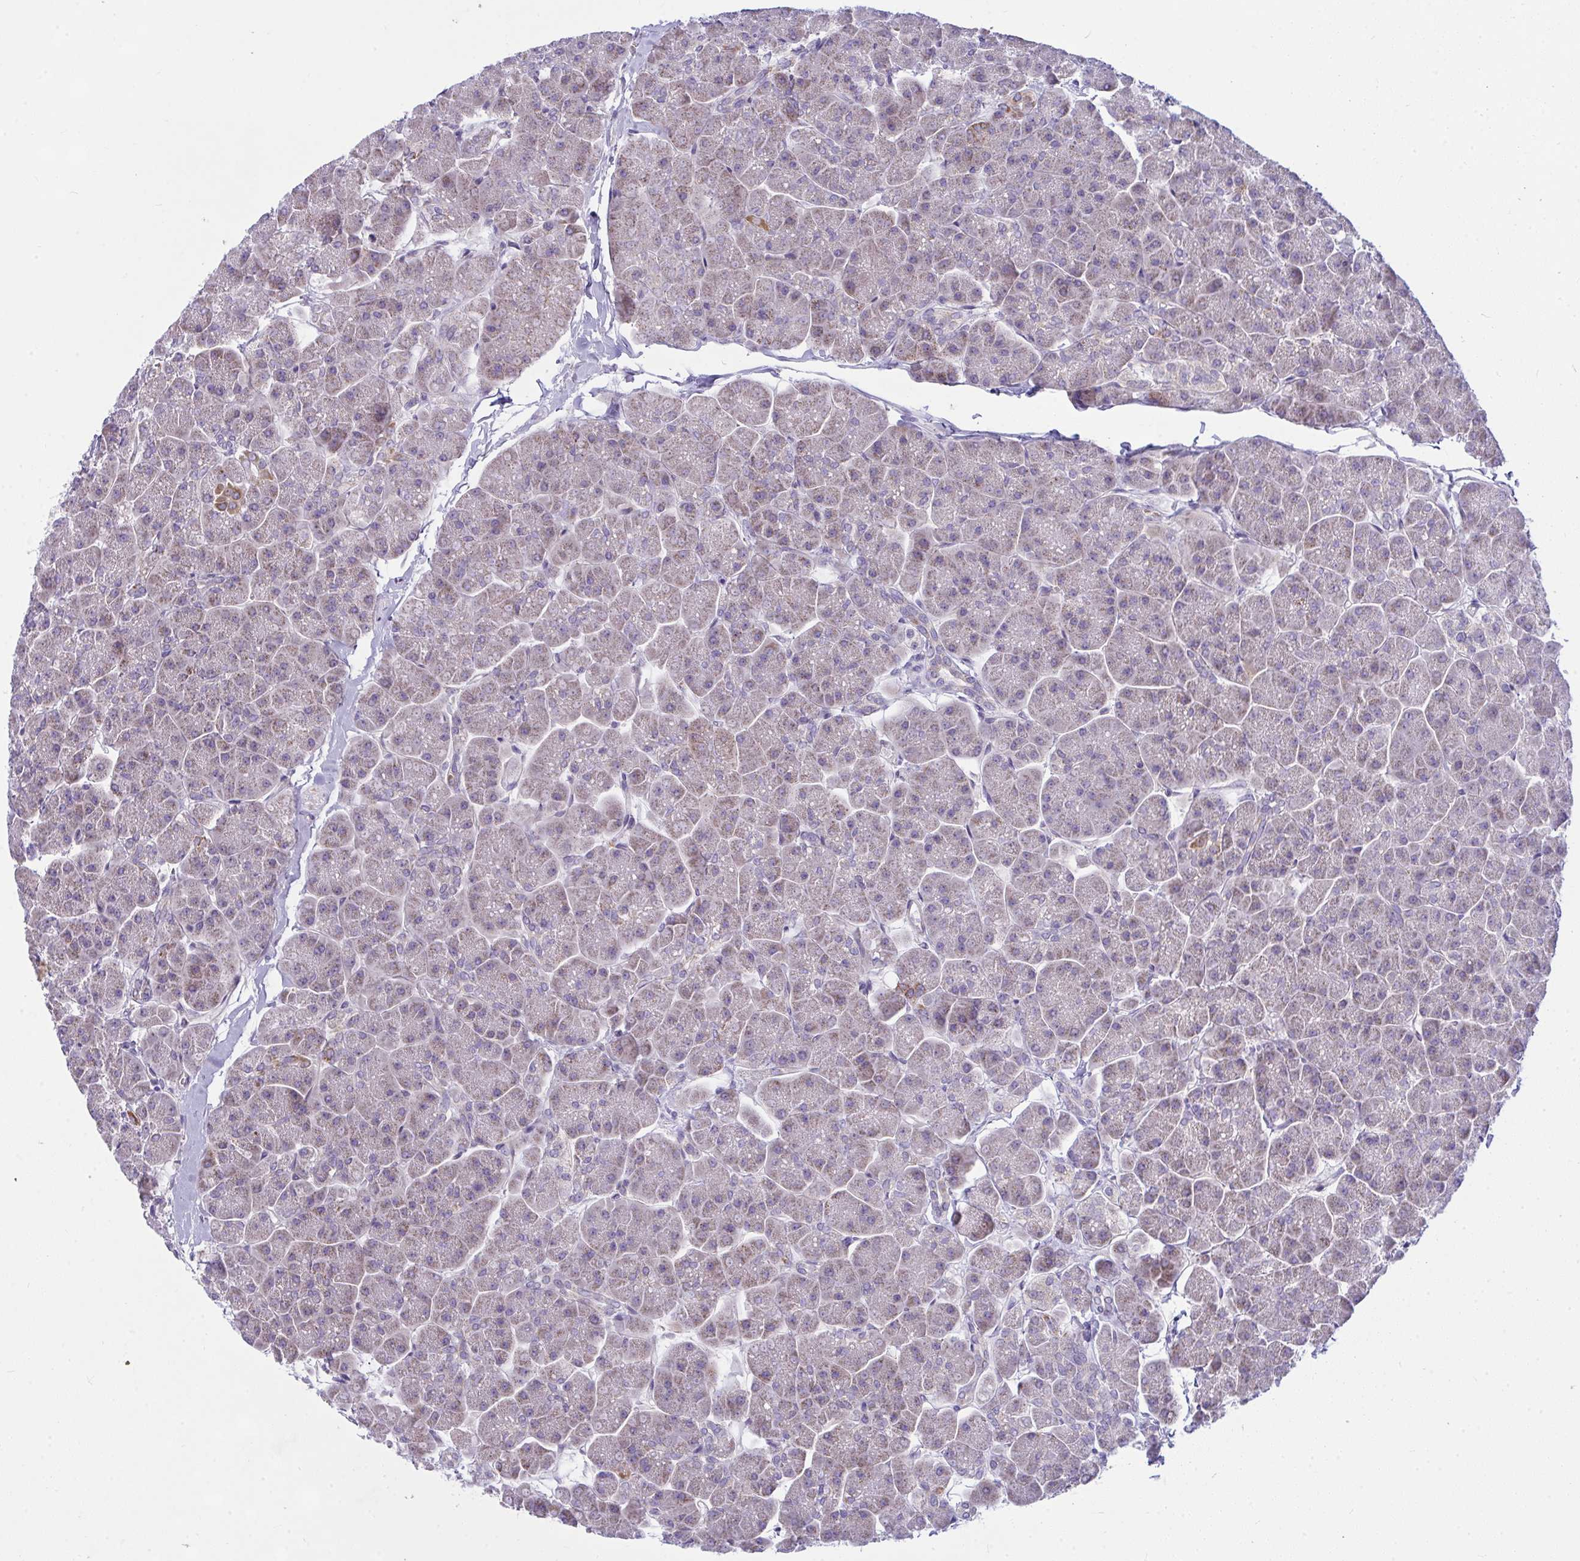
{"staining": {"intensity": "weak", "quantity": "25%-75%", "location": "cytoplasmic/membranous"}, "tissue": "pancreas", "cell_type": "Exocrine glandular cells", "image_type": "normal", "snomed": [{"axis": "morphology", "description": "Normal tissue, NOS"}, {"axis": "topography", "description": "Pancreas"}, {"axis": "topography", "description": "Peripheral nerve tissue"}], "caption": "High-power microscopy captured an immunohistochemistry image of benign pancreas, revealing weak cytoplasmic/membranous expression in about 25%-75% of exocrine glandular cells.", "gene": "CEP63", "patient": {"sex": "male", "age": 54}}